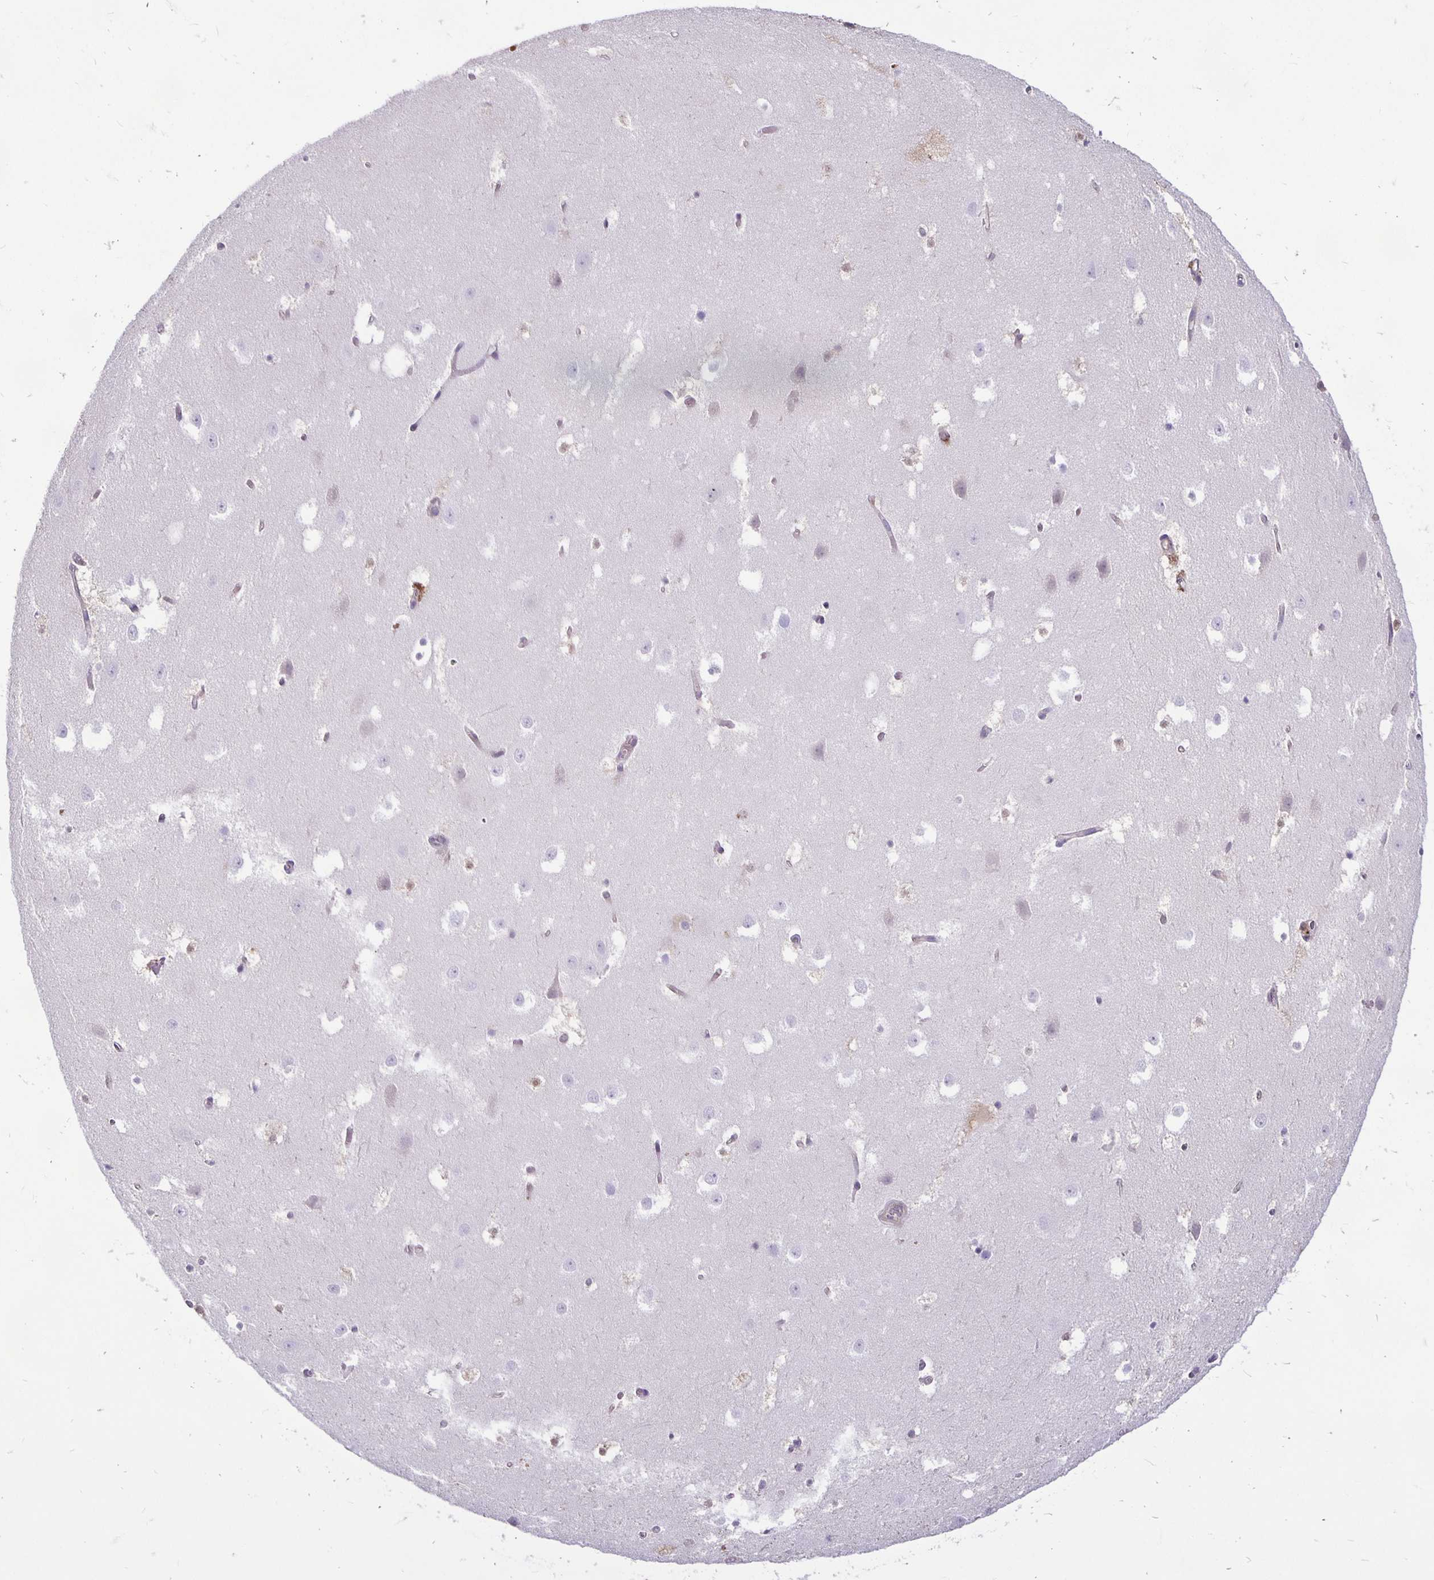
{"staining": {"intensity": "negative", "quantity": "none", "location": "none"}, "tissue": "hippocampus", "cell_type": "Glial cells", "image_type": "normal", "snomed": [{"axis": "morphology", "description": "Normal tissue, NOS"}, {"axis": "topography", "description": "Hippocampus"}], "caption": "This histopathology image is of unremarkable hippocampus stained with immunohistochemistry (IHC) to label a protein in brown with the nuclei are counter-stained blue. There is no expression in glial cells. The staining was performed using DAB (3,3'-diaminobenzidine) to visualize the protein expression in brown, while the nuclei were stained in blue with hematoxylin (Magnification: 20x).", "gene": "TAX1BP3", "patient": {"sex": "female", "age": 52}}